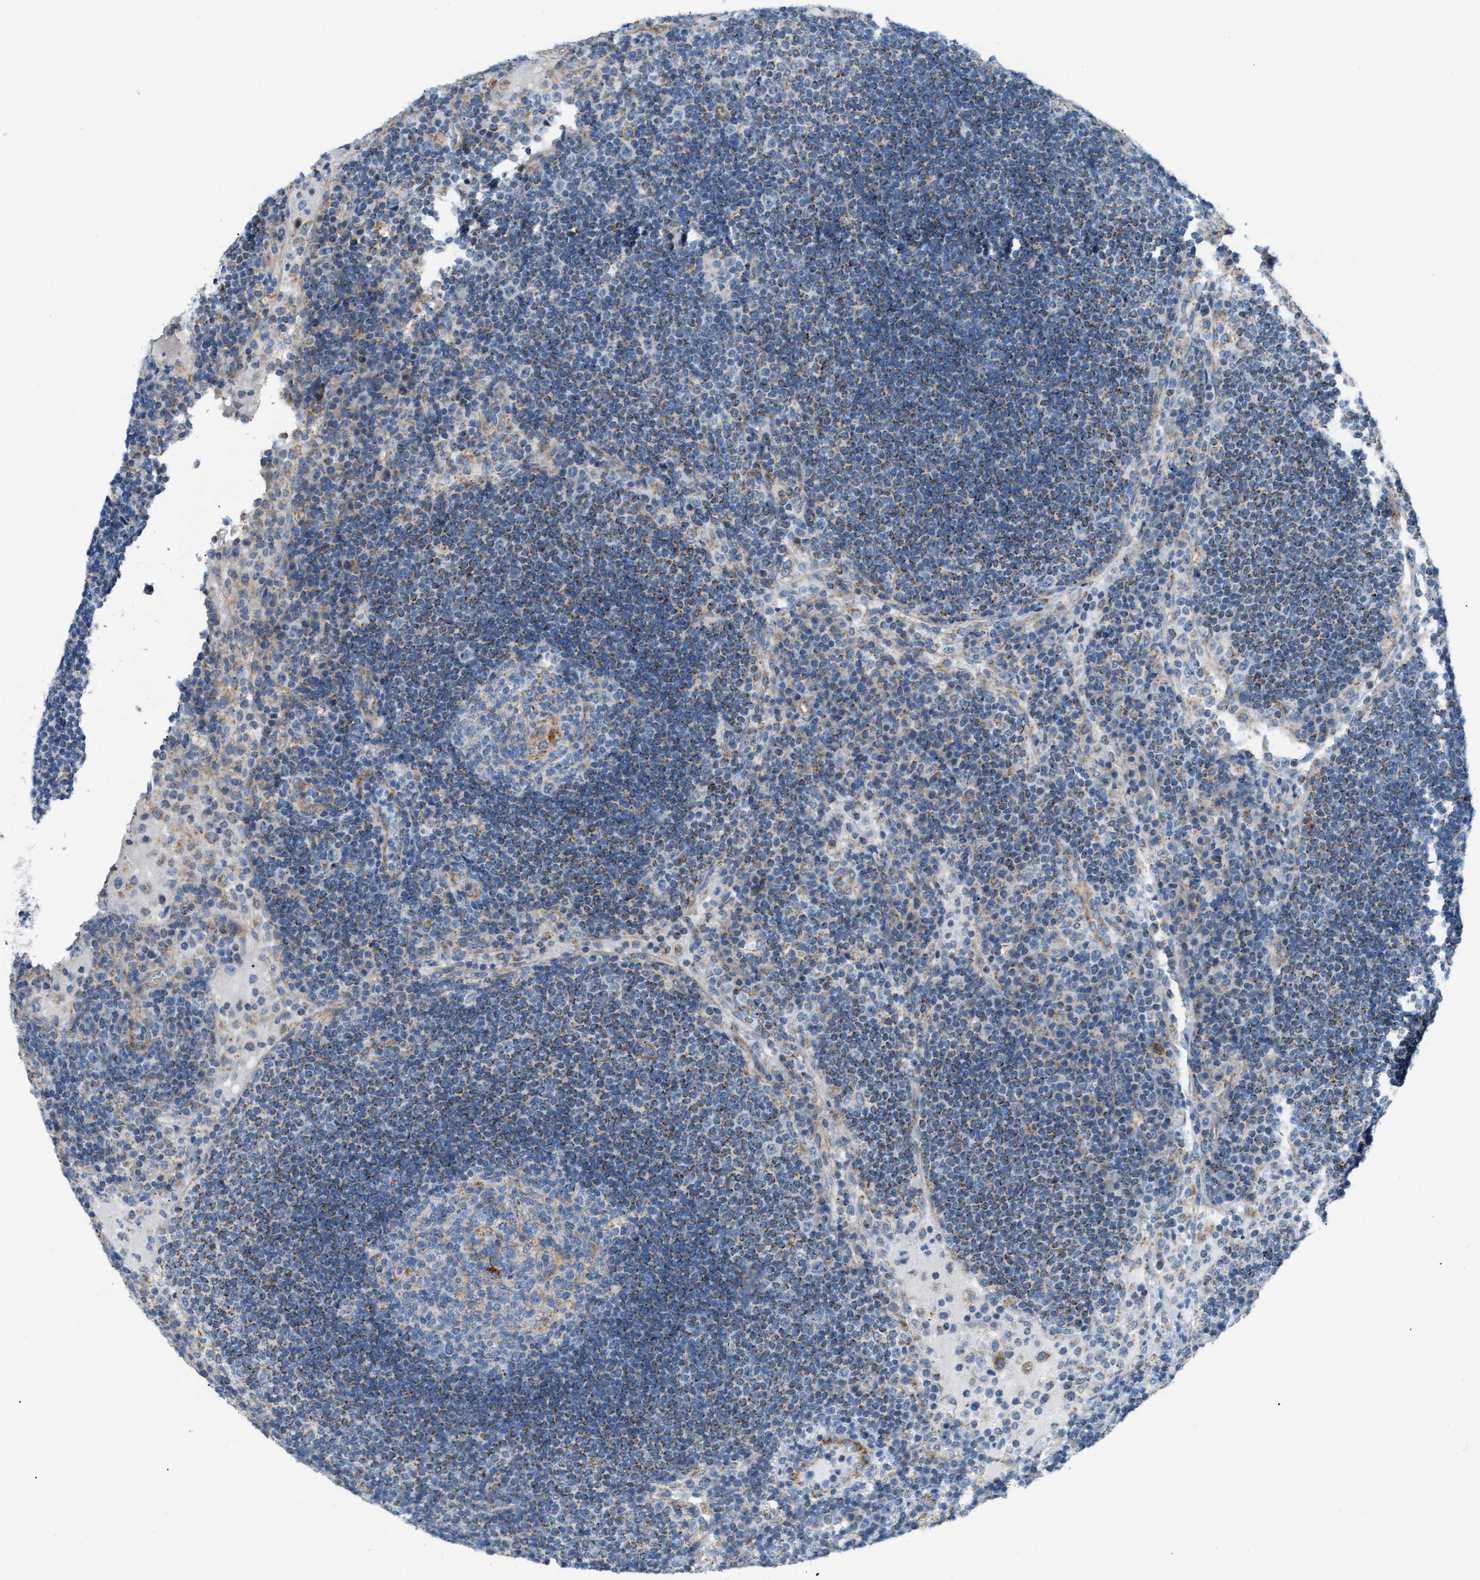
{"staining": {"intensity": "negative", "quantity": "none", "location": "none"}, "tissue": "lymph node", "cell_type": "Germinal center cells", "image_type": "normal", "snomed": [{"axis": "morphology", "description": "Normal tissue, NOS"}, {"axis": "topography", "description": "Lymph node"}], "caption": "This is an IHC micrograph of unremarkable human lymph node. There is no expression in germinal center cells.", "gene": "JADE1", "patient": {"sex": "female", "age": 53}}